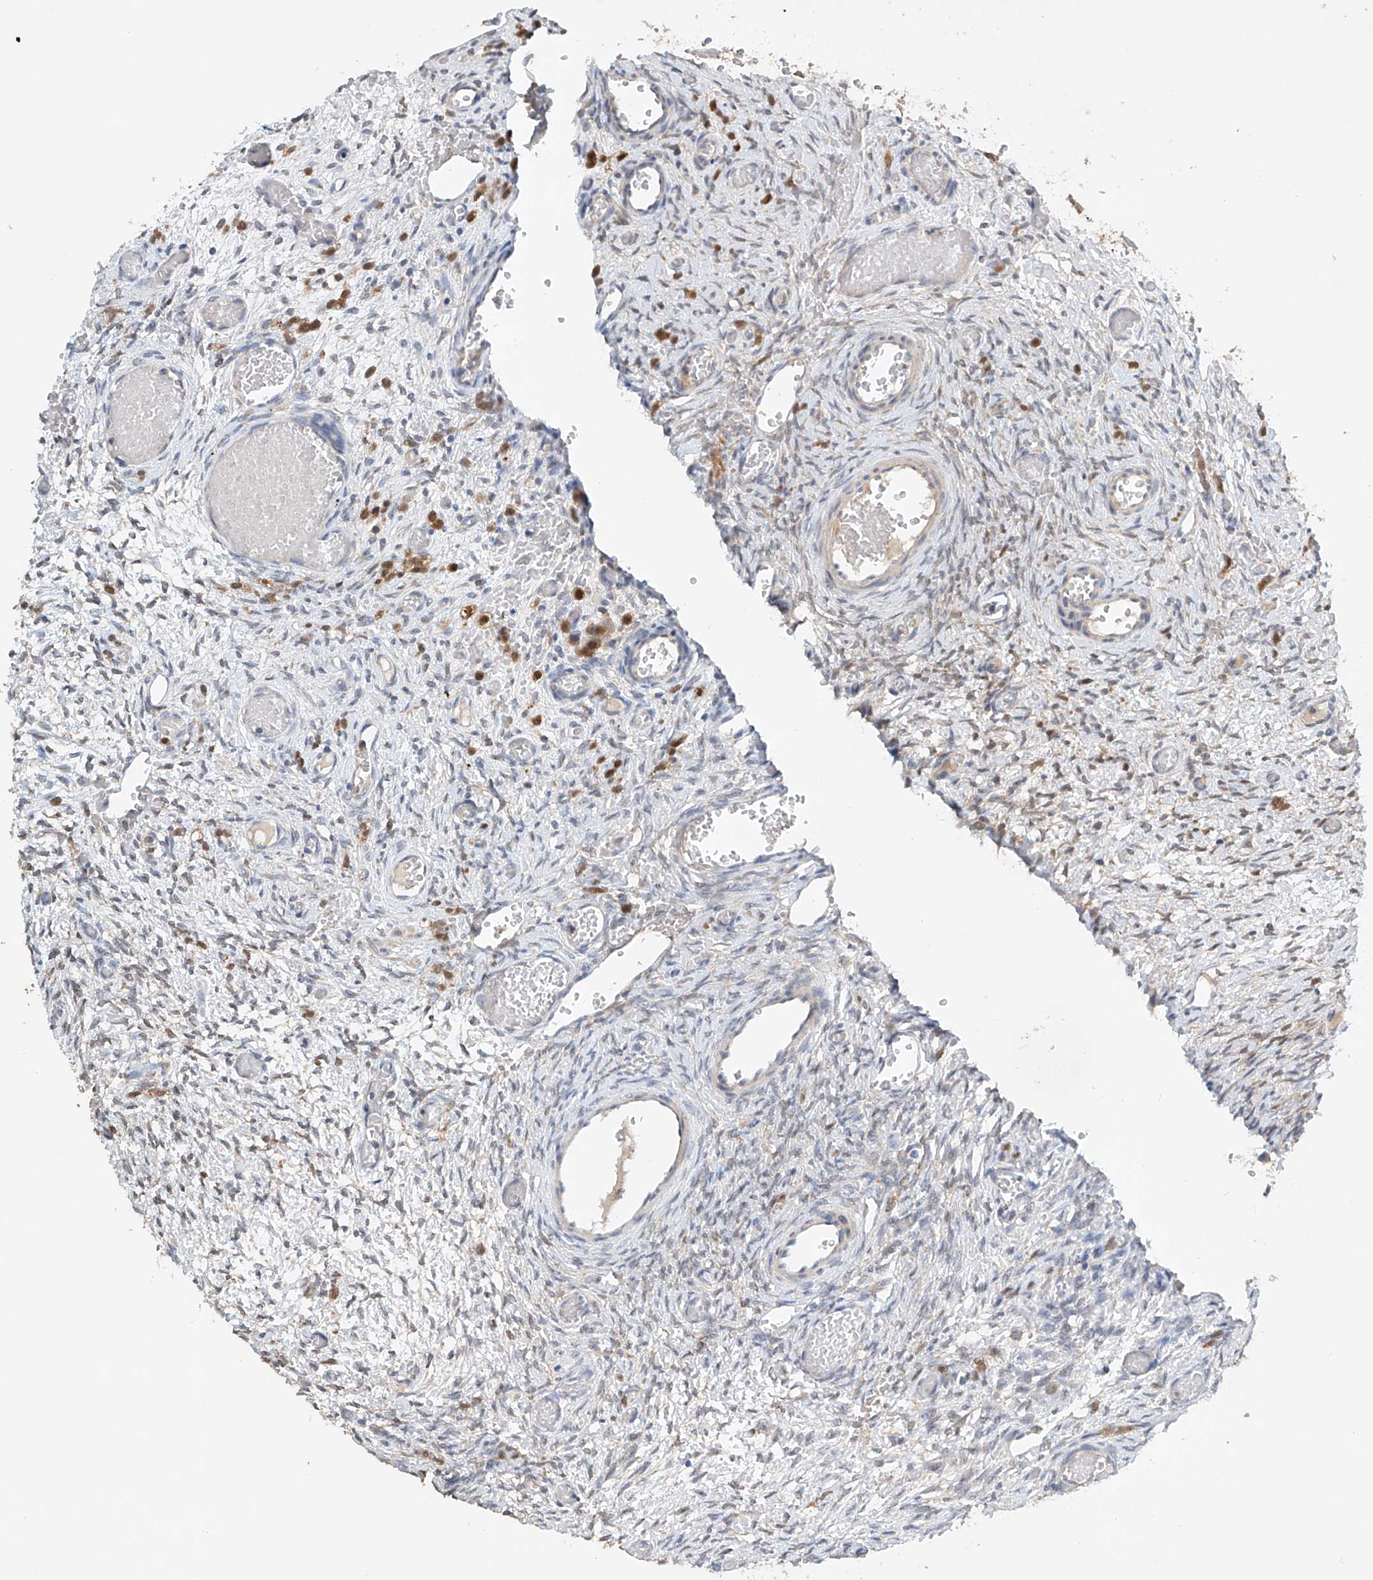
{"staining": {"intensity": "weak", "quantity": "<25%", "location": "cytoplasmic/membranous"}, "tissue": "ovary", "cell_type": "Ovarian stroma cells", "image_type": "normal", "snomed": [{"axis": "morphology", "description": "Adenocarcinoma, NOS"}, {"axis": "topography", "description": "Endometrium"}], "caption": "This is an immunohistochemistry micrograph of unremarkable human ovary. There is no expression in ovarian stroma cells.", "gene": "GPC4", "patient": {"sex": "female", "age": 32}}